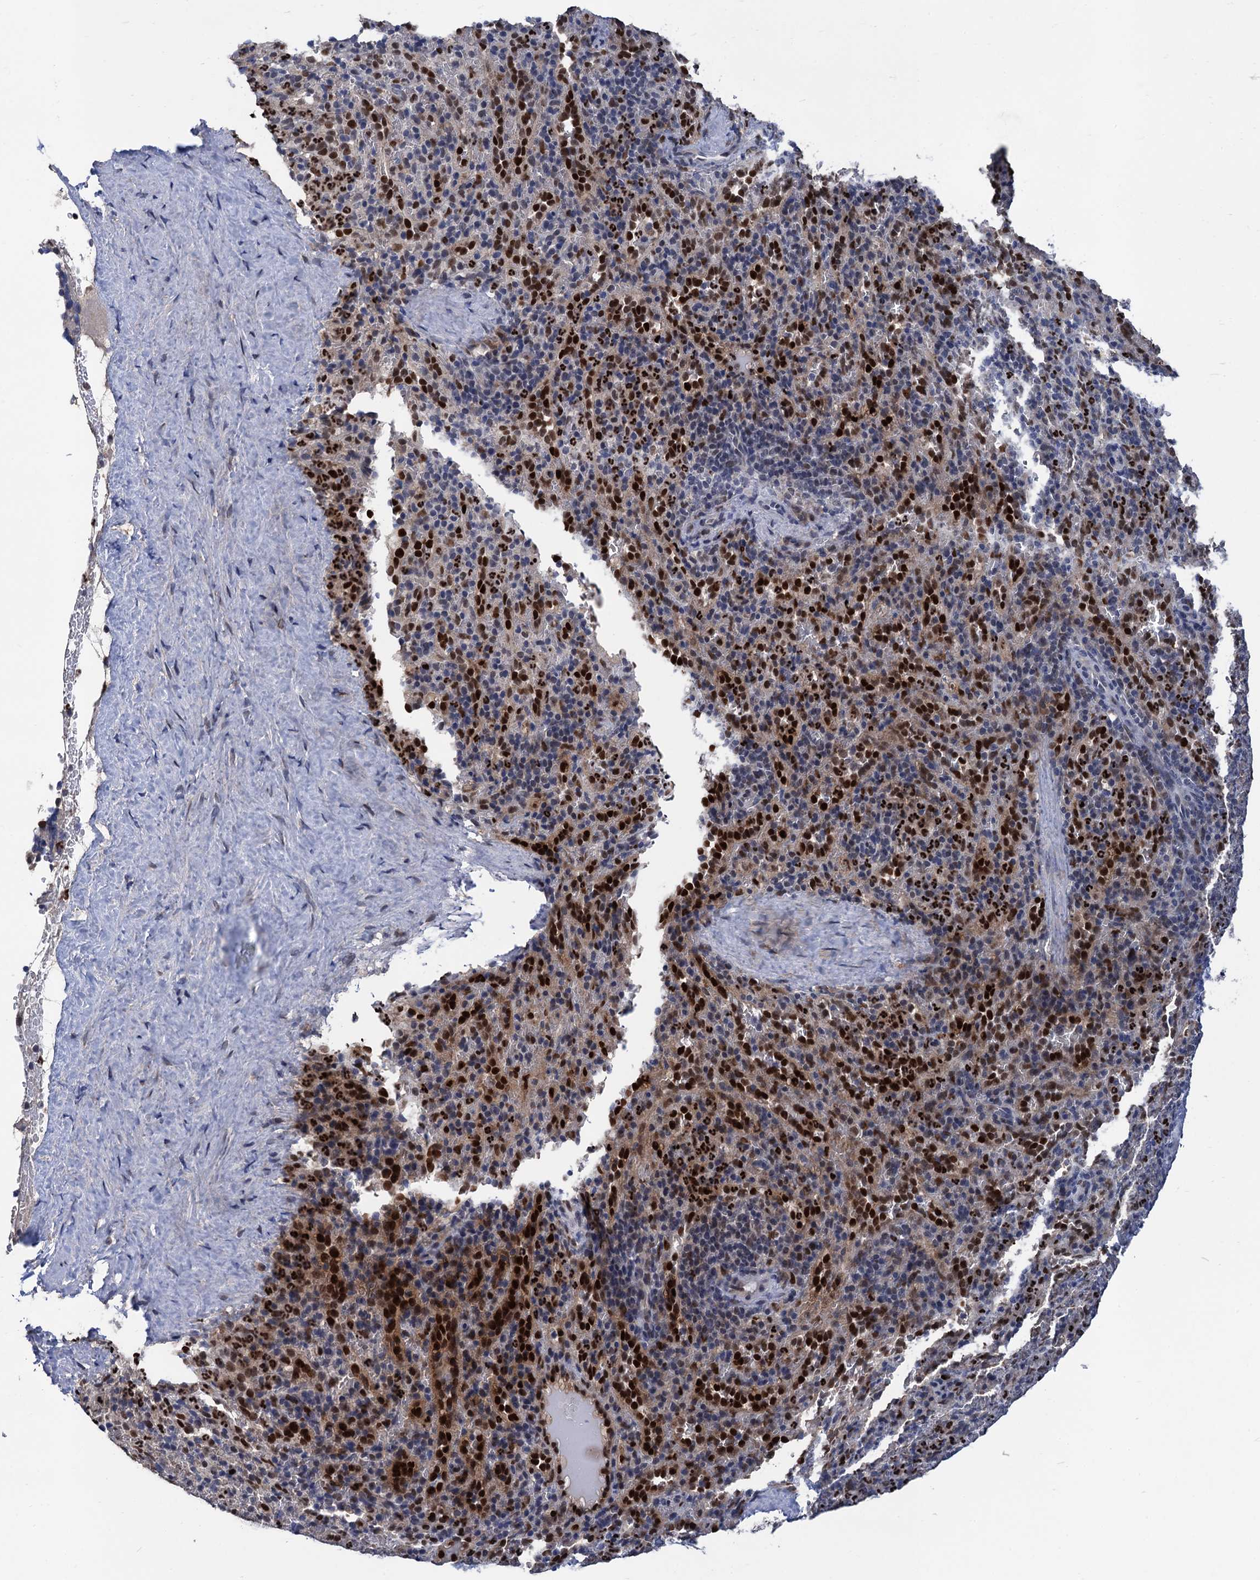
{"staining": {"intensity": "strong", "quantity": "25%-75%", "location": "nuclear"}, "tissue": "spleen", "cell_type": "Cells in red pulp", "image_type": "normal", "snomed": [{"axis": "morphology", "description": "Normal tissue, NOS"}, {"axis": "topography", "description": "Spleen"}], "caption": "Human spleen stained with a brown dye exhibits strong nuclear positive positivity in approximately 25%-75% of cells in red pulp.", "gene": "TSEN34", "patient": {"sex": "female", "age": 21}}